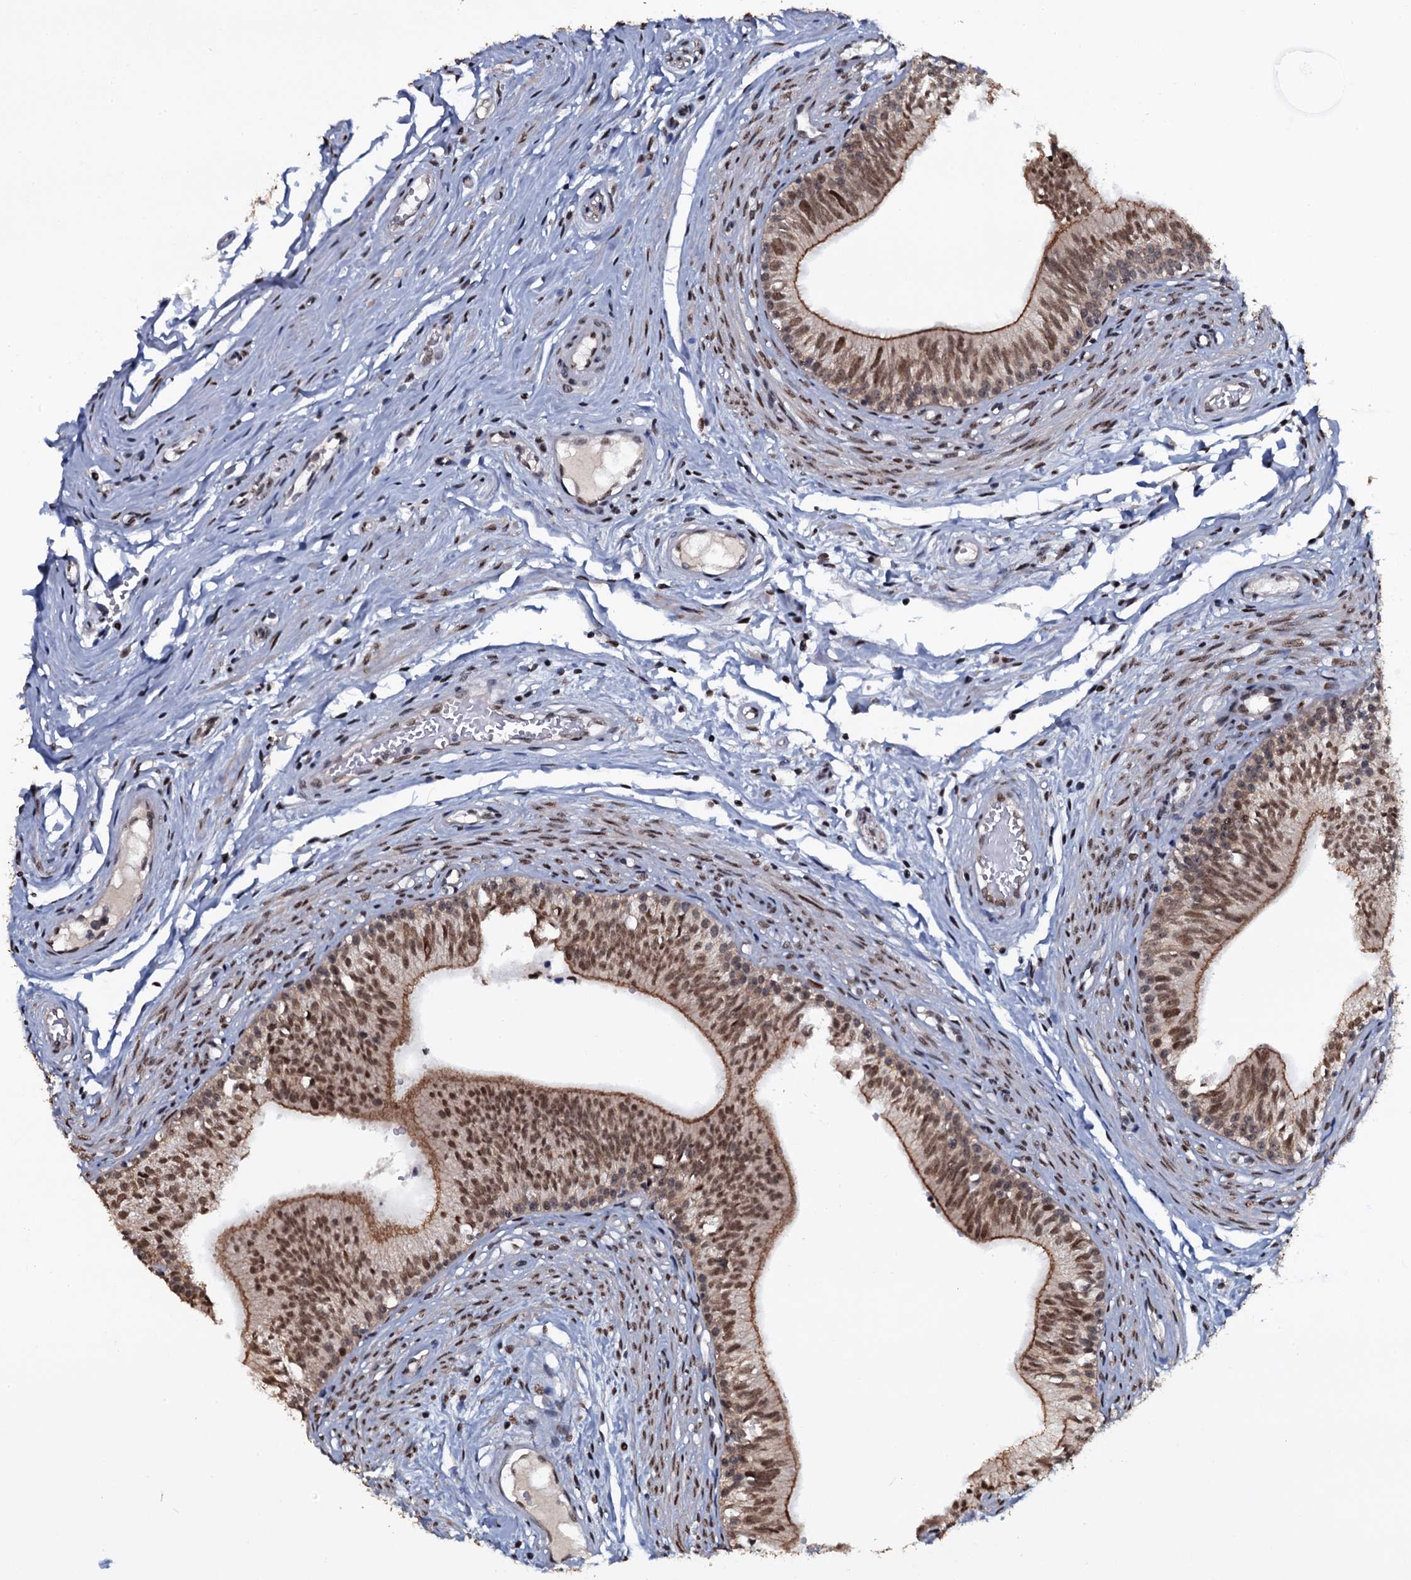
{"staining": {"intensity": "moderate", "quantity": ">75%", "location": "cytoplasmic/membranous,nuclear"}, "tissue": "epididymis", "cell_type": "Glandular cells", "image_type": "normal", "snomed": [{"axis": "morphology", "description": "Normal tissue, NOS"}, {"axis": "topography", "description": "Epididymis, spermatic cord, NOS"}], "caption": "DAB immunohistochemical staining of benign human epididymis demonstrates moderate cytoplasmic/membranous,nuclear protein expression in about >75% of glandular cells. The staining is performed using DAB brown chromogen to label protein expression. The nuclei are counter-stained blue using hematoxylin.", "gene": "SH2D4B", "patient": {"sex": "male", "age": 22}}